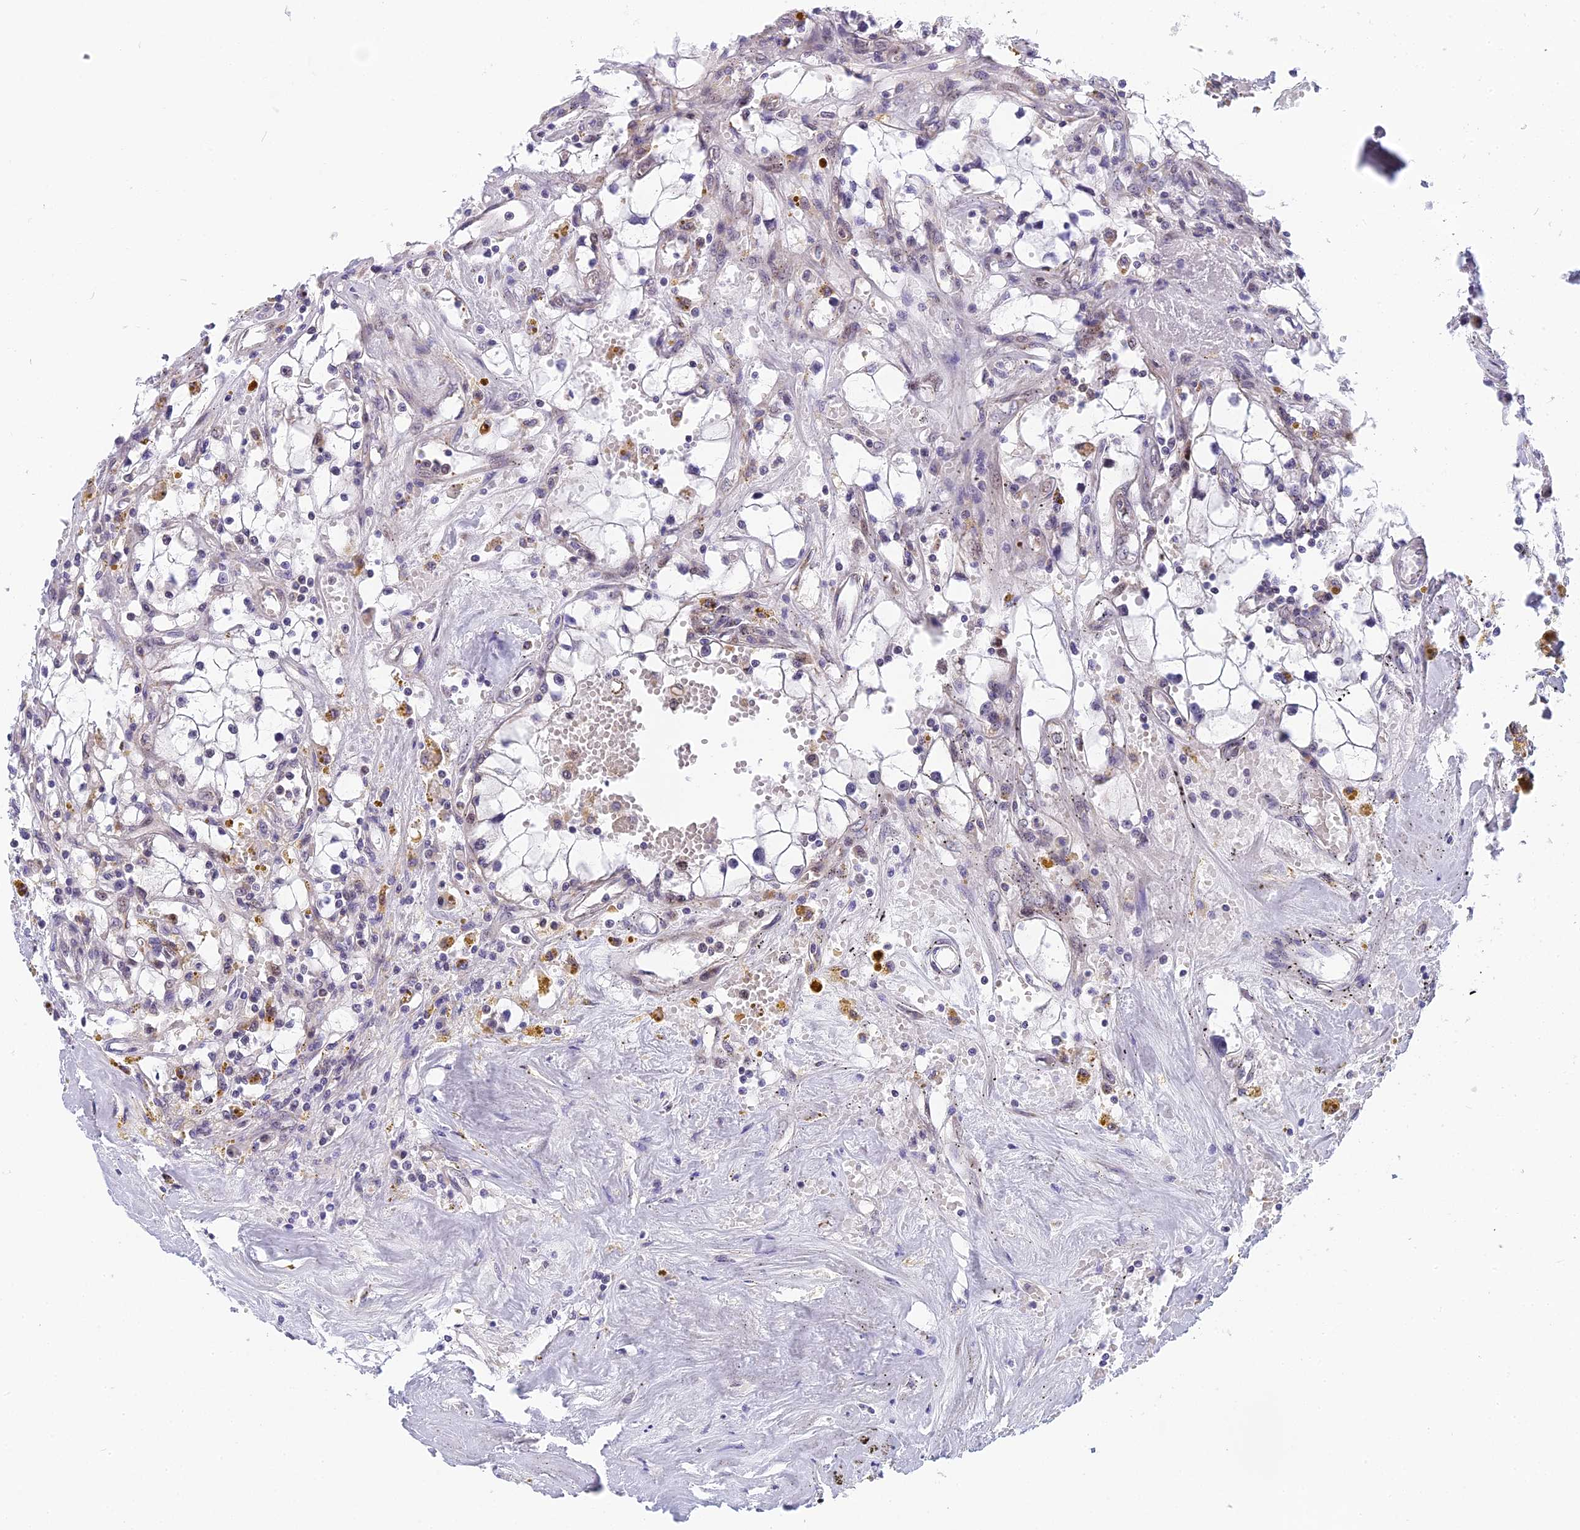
{"staining": {"intensity": "negative", "quantity": "none", "location": "none"}, "tissue": "renal cancer", "cell_type": "Tumor cells", "image_type": "cancer", "snomed": [{"axis": "morphology", "description": "Adenocarcinoma, NOS"}, {"axis": "topography", "description": "Kidney"}], "caption": "Image shows no protein positivity in tumor cells of renal cancer tissue.", "gene": "CMC1", "patient": {"sex": "male", "age": 56}}